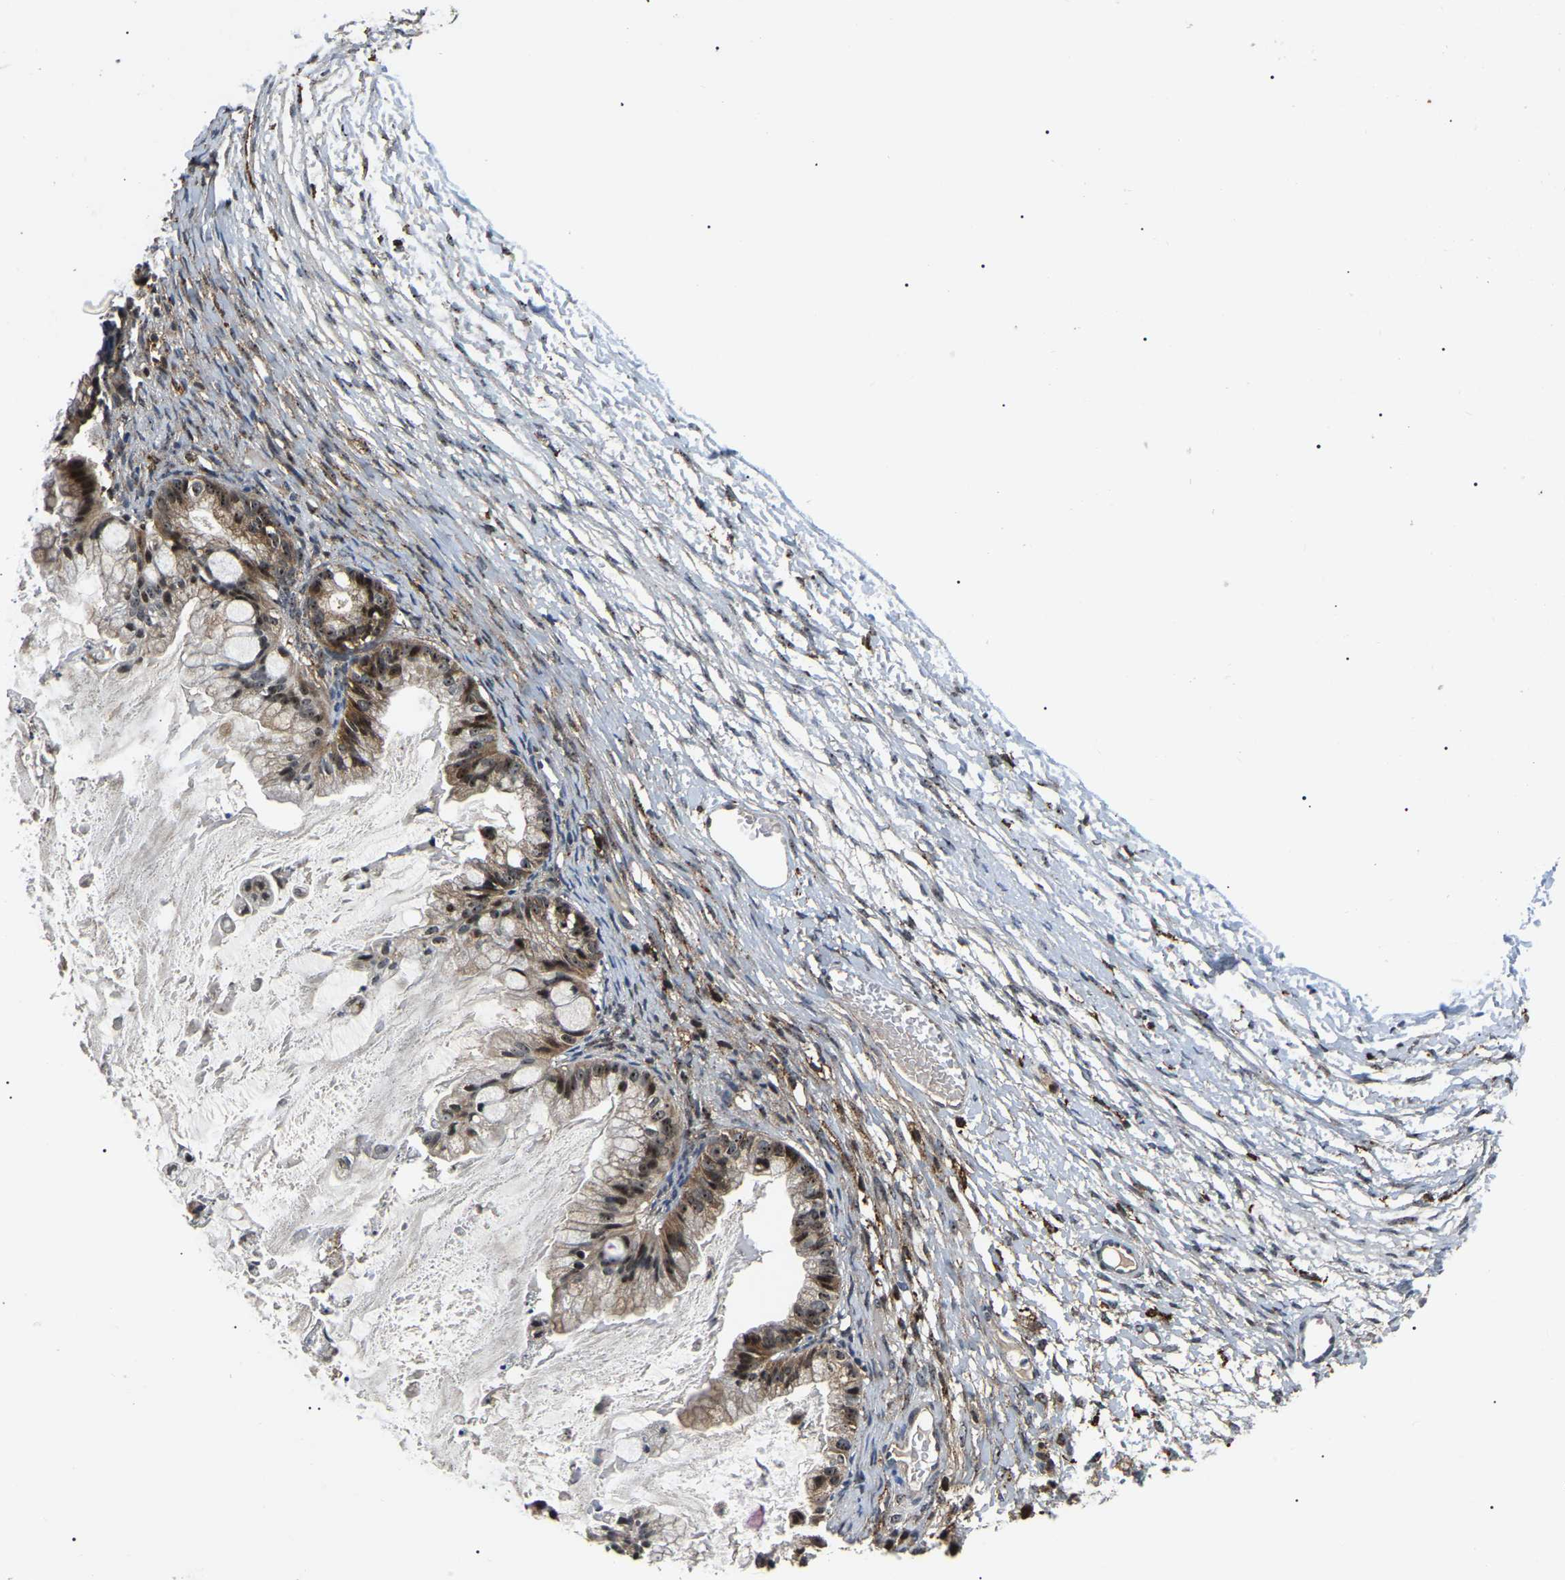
{"staining": {"intensity": "strong", "quantity": ">75%", "location": "cytoplasmic/membranous,nuclear"}, "tissue": "ovarian cancer", "cell_type": "Tumor cells", "image_type": "cancer", "snomed": [{"axis": "morphology", "description": "Cystadenocarcinoma, mucinous, NOS"}, {"axis": "topography", "description": "Ovary"}], "caption": "Ovarian cancer (mucinous cystadenocarcinoma) stained with immunohistochemistry exhibits strong cytoplasmic/membranous and nuclear staining in approximately >75% of tumor cells.", "gene": "RRP1B", "patient": {"sex": "female", "age": 57}}